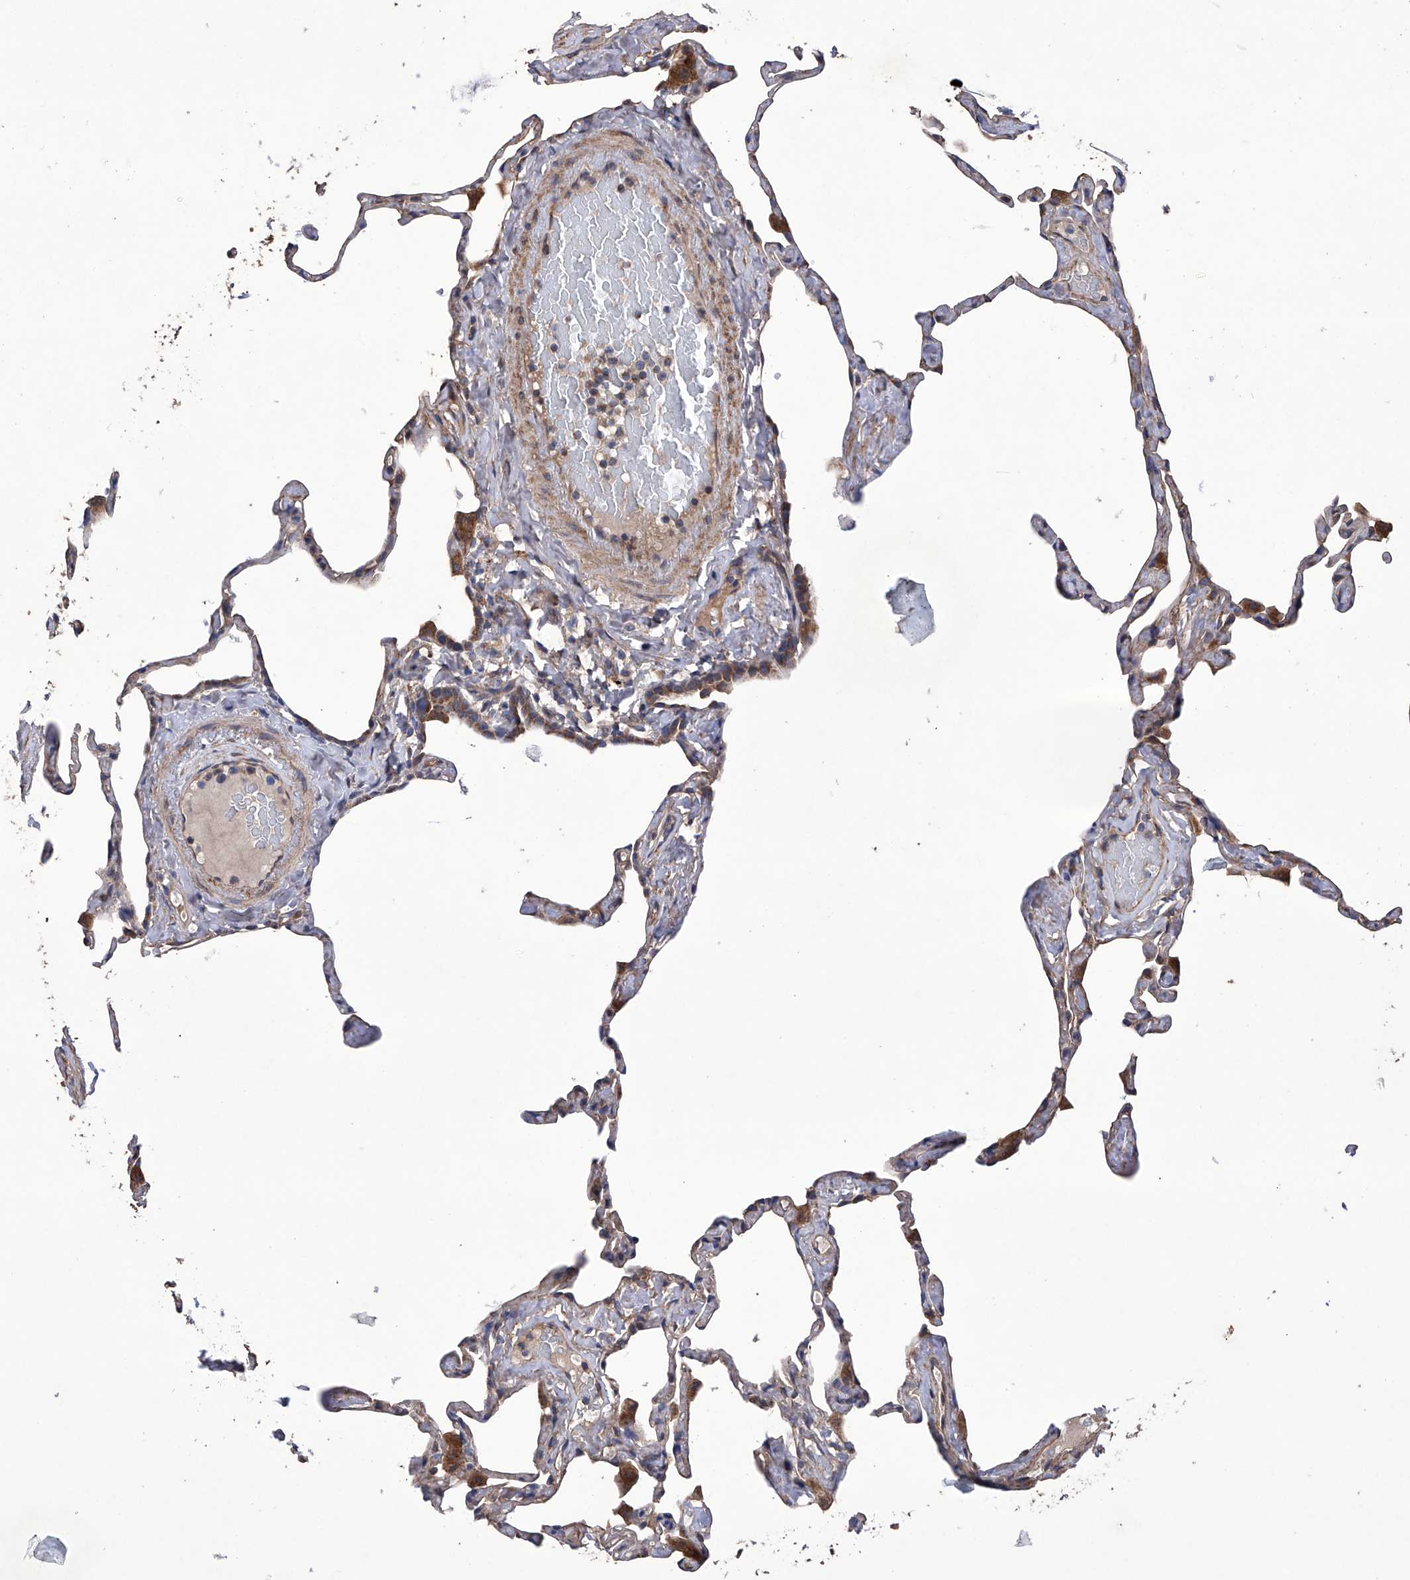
{"staining": {"intensity": "moderate", "quantity": ">75%", "location": "cytoplasmic/membranous"}, "tissue": "lung", "cell_type": "Alveolar cells", "image_type": "normal", "snomed": [{"axis": "morphology", "description": "Normal tissue, NOS"}, {"axis": "topography", "description": "Lung"}], "caption": "Brown immunohistochemical staining in benign lung displays moderate cytoplasmic/membranous positivity in about >75% of alveolar cells.", "gene": "EFCAB2", "patient": {"sex": "male", "age": 65}}